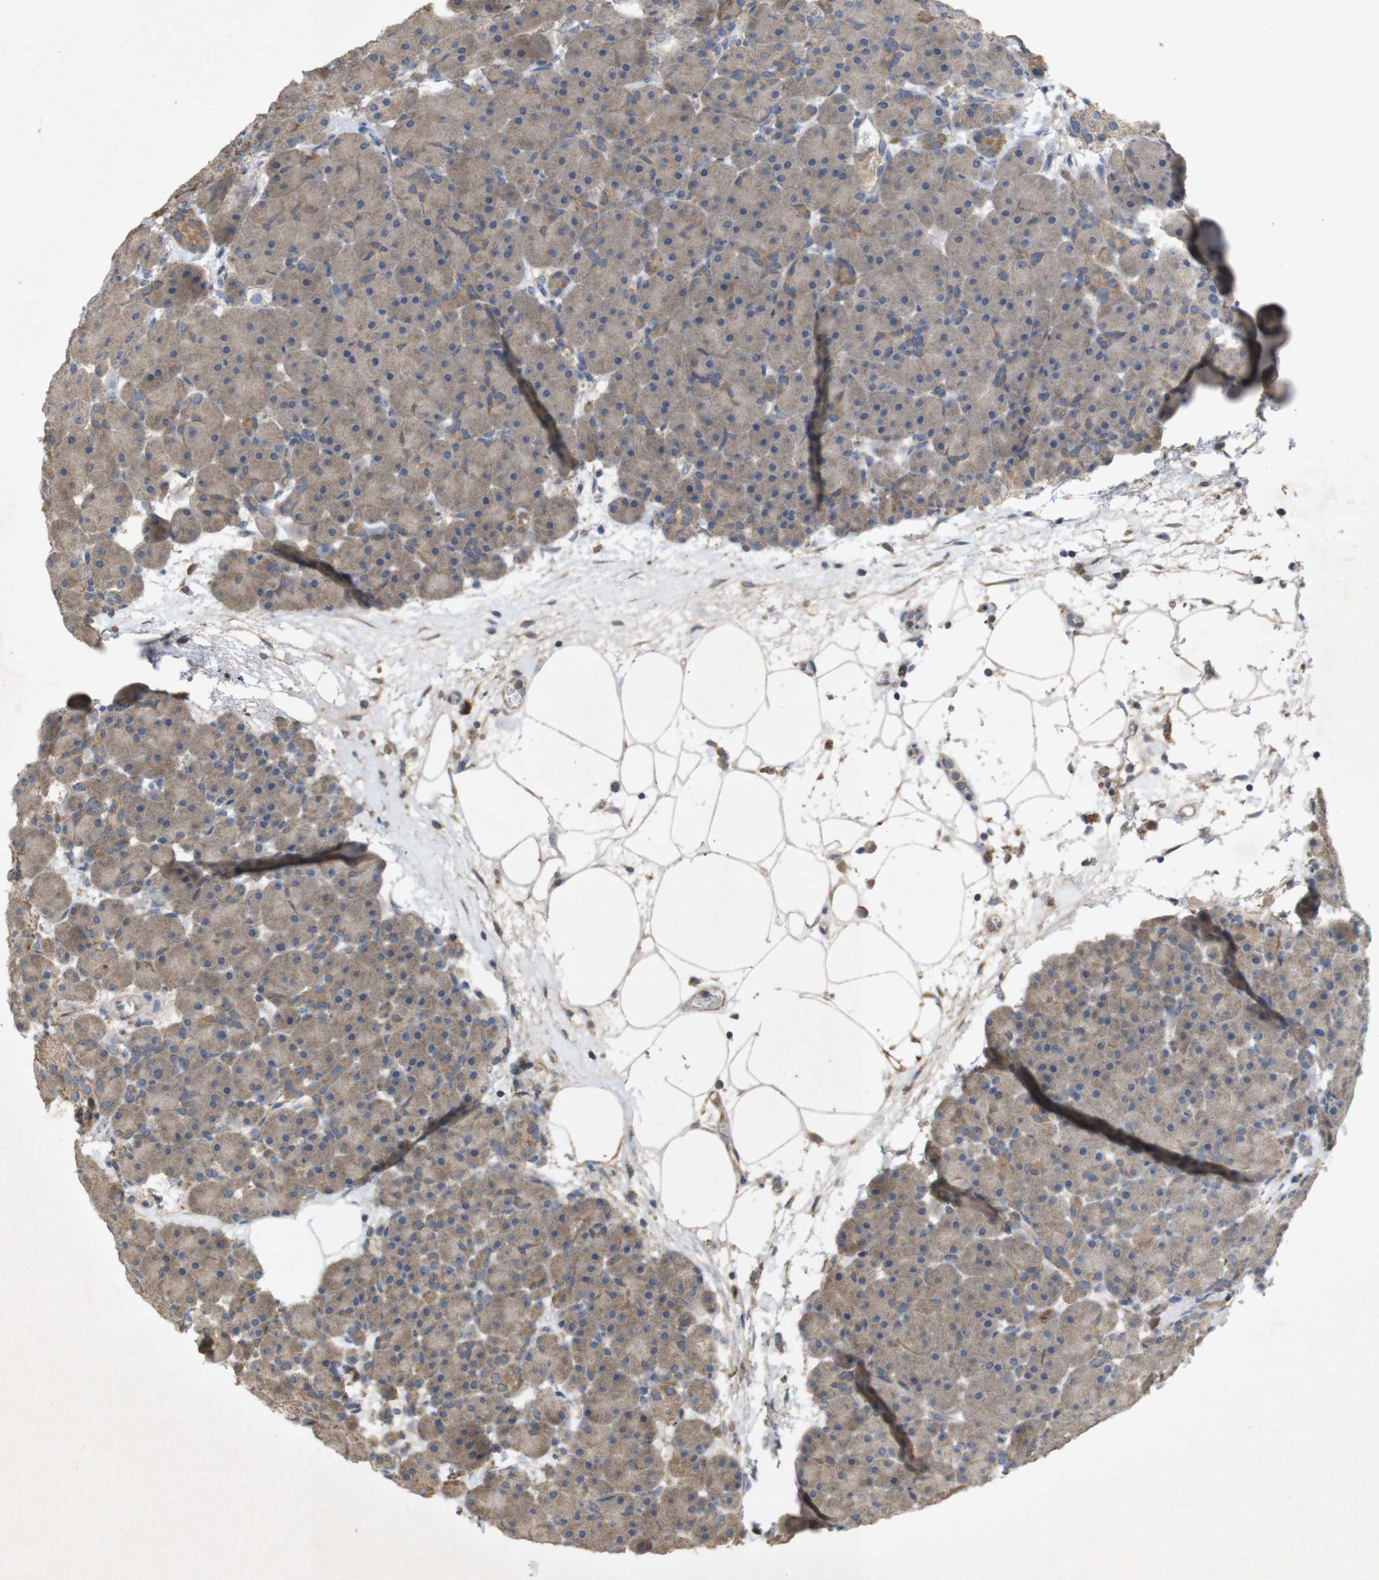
{"staining": {"intensity": "moderate", "quantity": ">75%", "location": "cytoplasmic/membranous"}, "tissue": "pancreas", "cell_type": "Exocrine glandular cells", "image_type": "normal", "snomed": [{"axis": "morphology", "description": "Normal tissue, NOS"}, {"axis": "topography", "description": "Pancreas"}], "caption": "Immunohistochemistry (IHC) (DAB) staining of benign human pancreas shows moderate cytoplasmic/membranous protein staining in about >75% of exocrine glandular cells.", "gene": "KCNS3", "patient": {"sex": "male", "age": 66}}